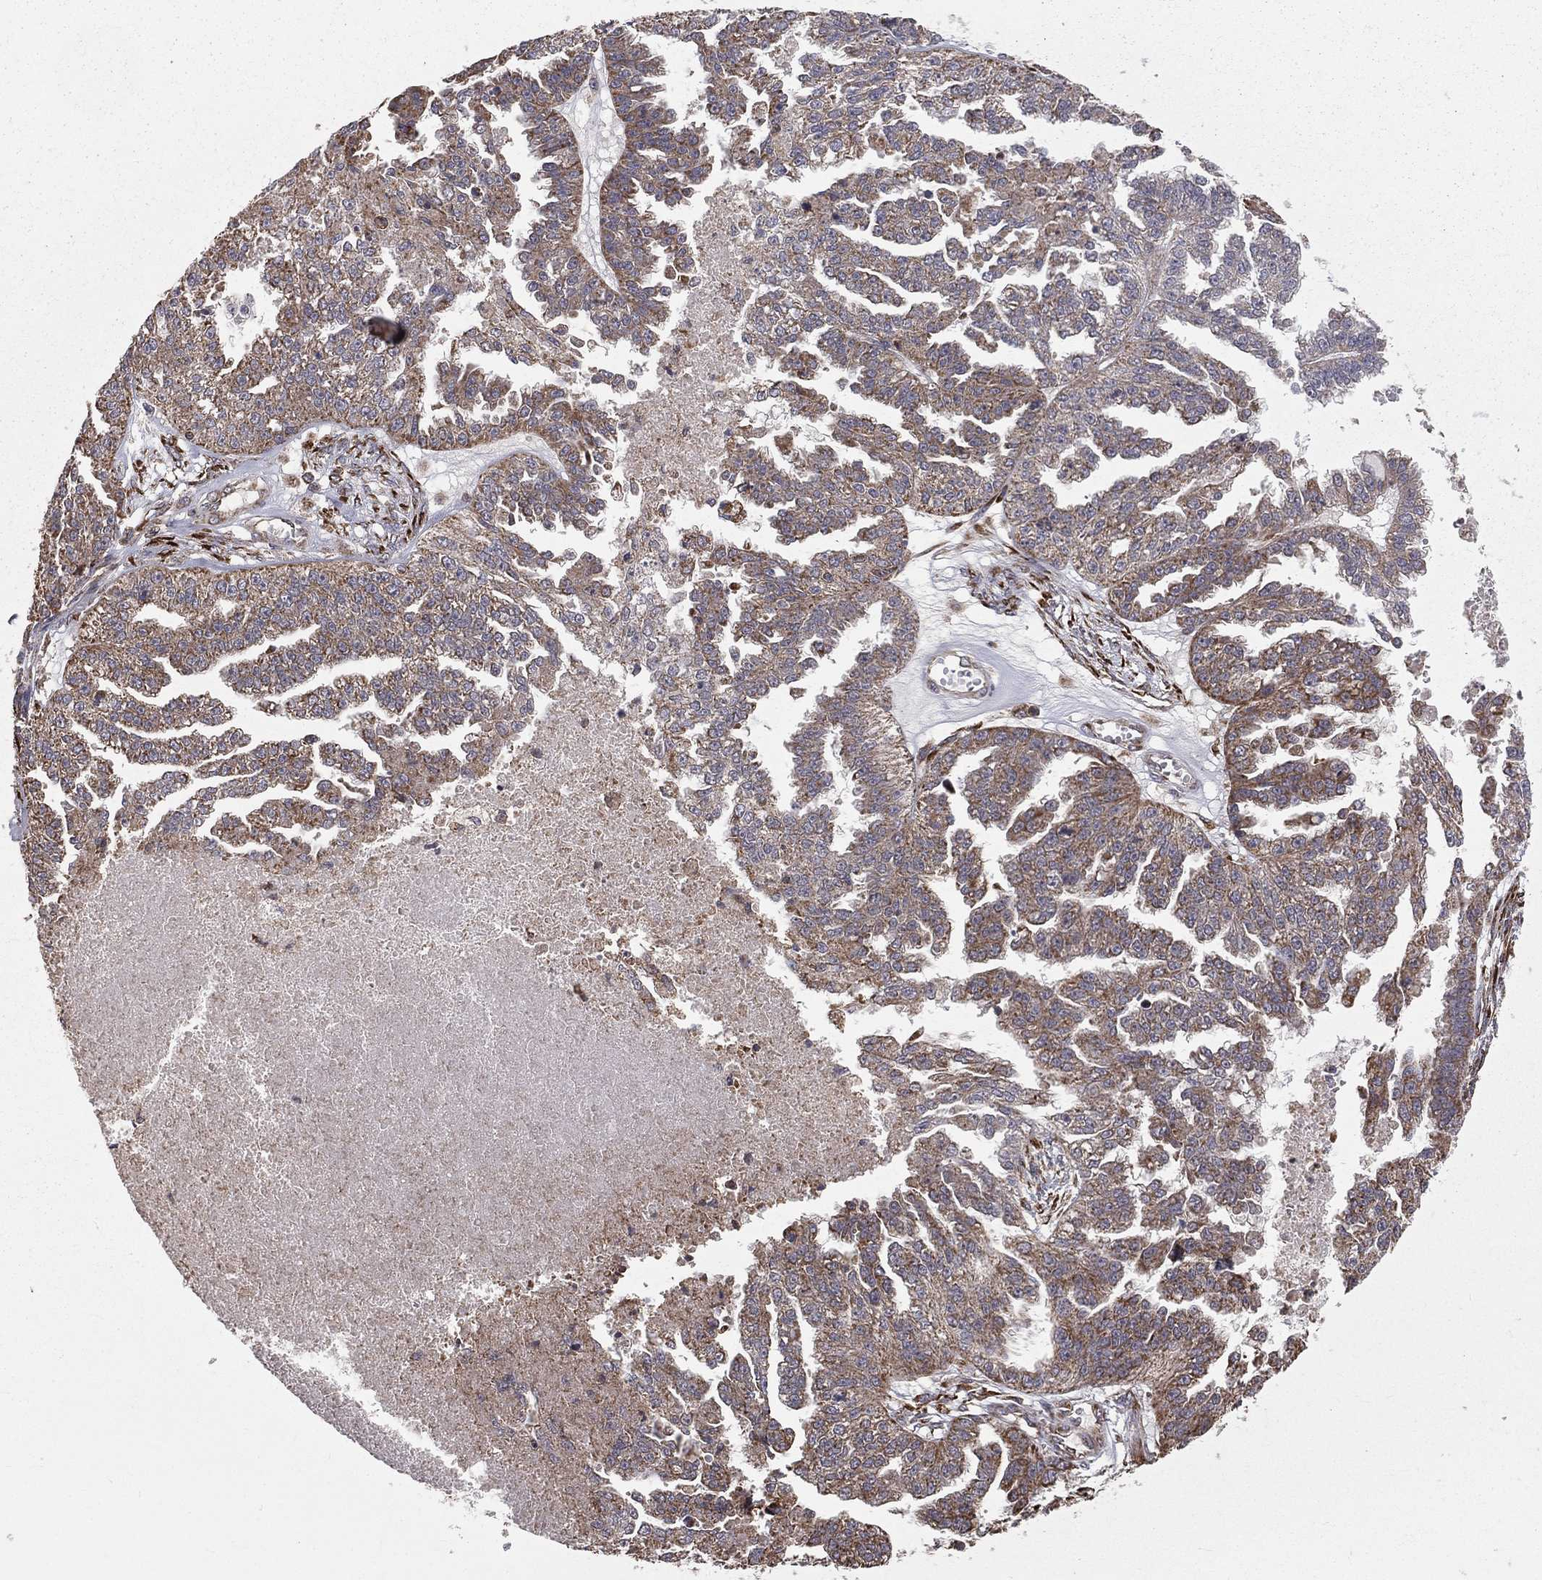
{"staining": {"intensity": "moderate", "quantity": ">75%", "location": "cytoplasmic/membranous"}, "tissue": "ovarian cancer", "cell_type": "Tumor cells", "image_type": "cancer", "snomed": [{"axis": "morphology", "description": "Cystadenocarcinoma, serous, NOS"}, {"axis": "topography", "description": "Ovary"}], "caption": "This is a histology image of IHC staining of ovarian serous cystadenocarcinoma, which shows moderate positivity in the cytoplasmic/membranous of tumor cells.", "gene": "OLFML1", "patient": {"sex": "female", "age": 58}}